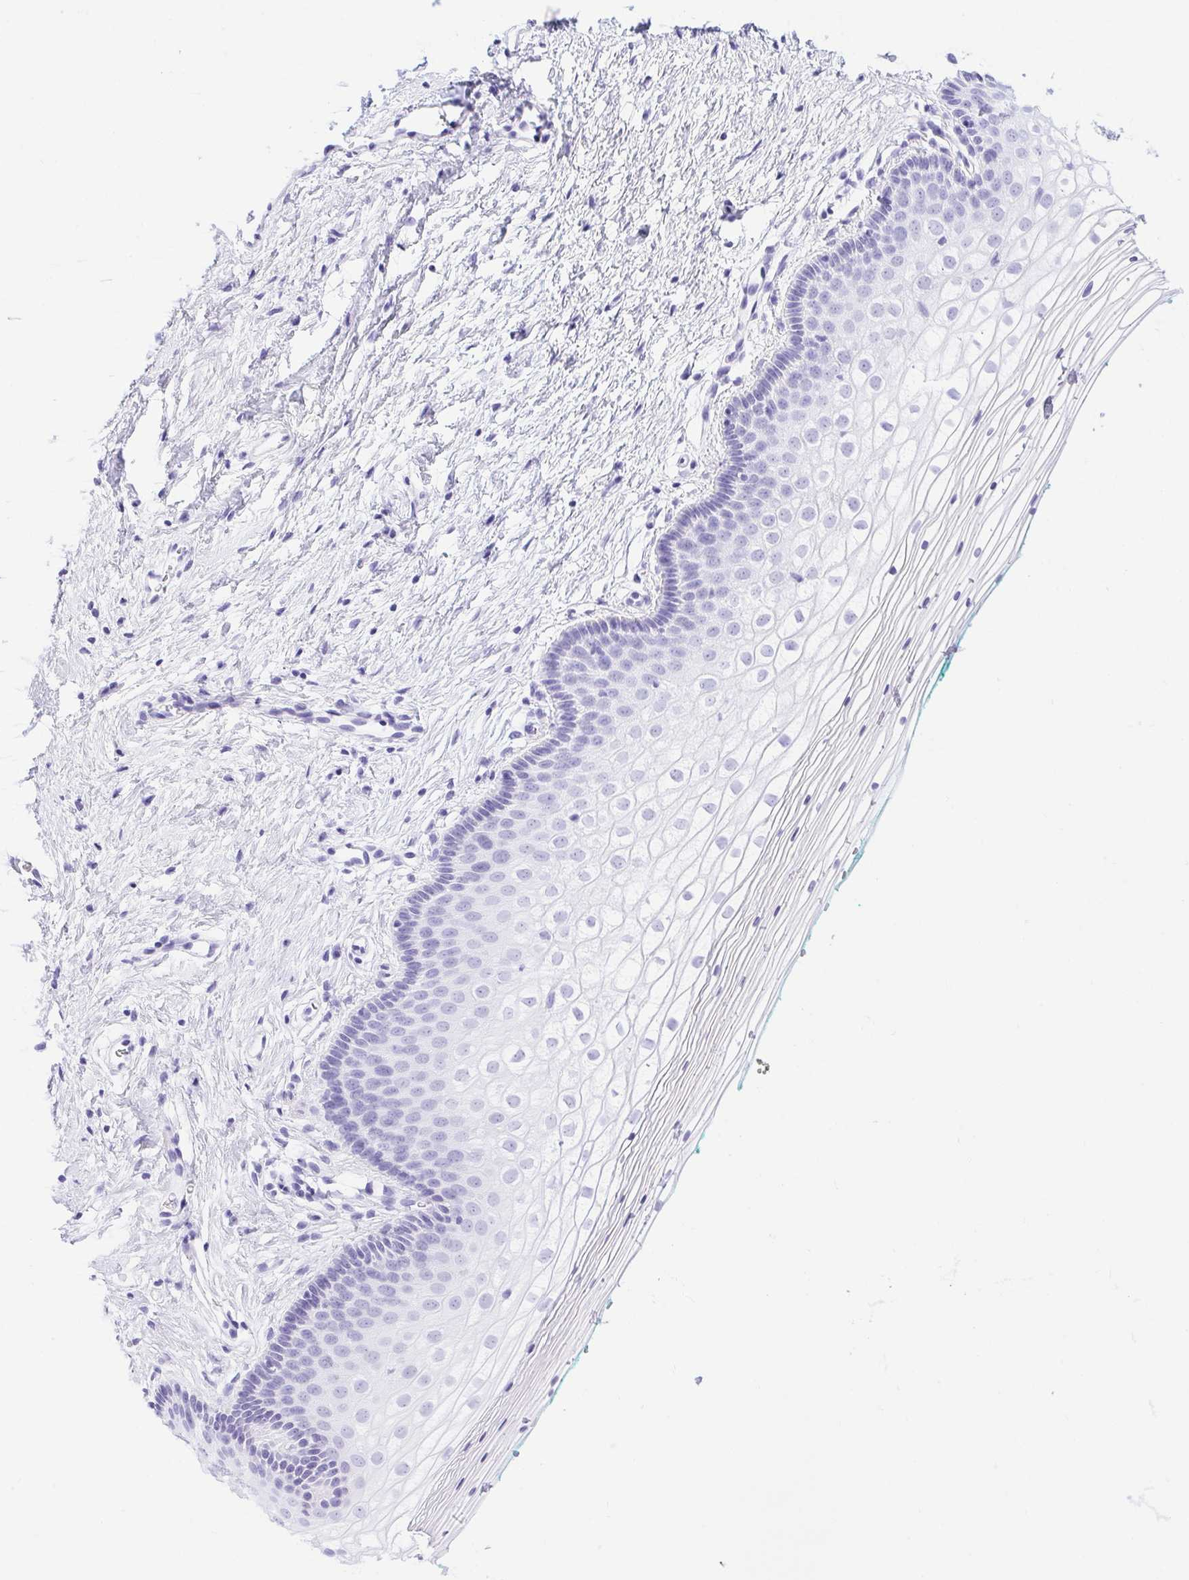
{"staining": {"intensity": "weak", "quantity": "<25%", "location": "nuclear"}, "tissue": "vagina", "cell_type": "Squamous epithelial cells", "image_type": "normal", "snomed": [{"axis": "morphology", "description": "Normal tissue, NOS"}, {"axis": "topography", "description": "Vagina"}], "caption": "This is a image of immunohistochemistry staining of normal vagina, which shows no staining in squamous epithelial cells. (Stains: DAB (3,3'-diaminobenzidine) IHC with hematoxylin counter stain, Microscopy: brightfield microscopy at high magnification).", "gene": "DDX17", "patient": {"sex": "female", "age": 36}}